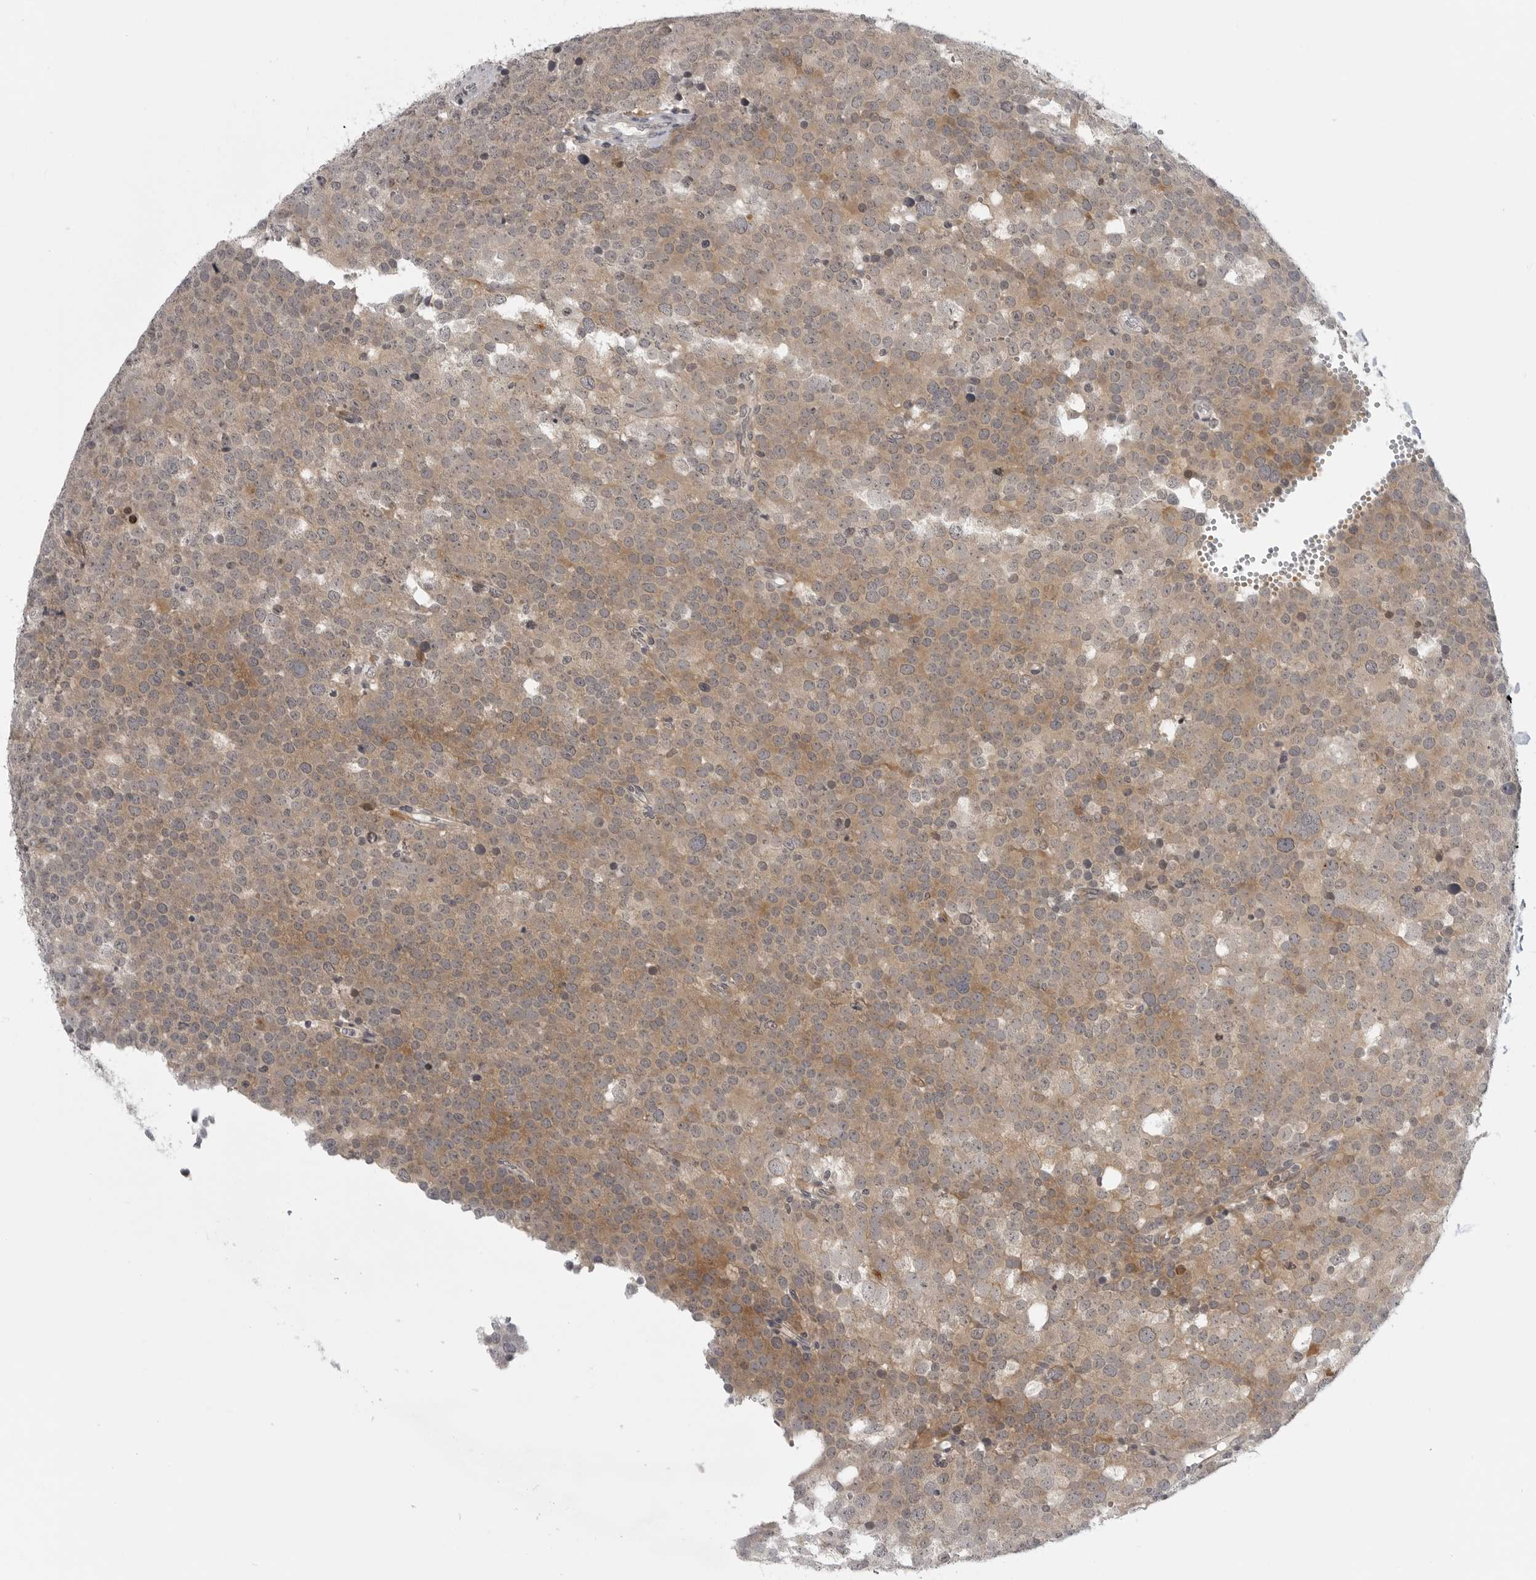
{"staining": {"intensity": "weak", "quantity": ">75%", "location": "cytoplasmic/membranous"}, "tissue": "testis cancer", "cell_type": "Tumor cells", "image_type": "cancer", "snomed": [{"axis": "morphology", "description": "Seminoma, NOS"}, {"axis": "topography", "description": "Testis"}], "caption": "Immunohistochemical staining of testis cancer demonstrates low levels of weak cytoplasmic/membranous positivity in about >75% of tumor cells.", "gene": "CD300LD", "patient": {"sex": "male", "age": 71}}